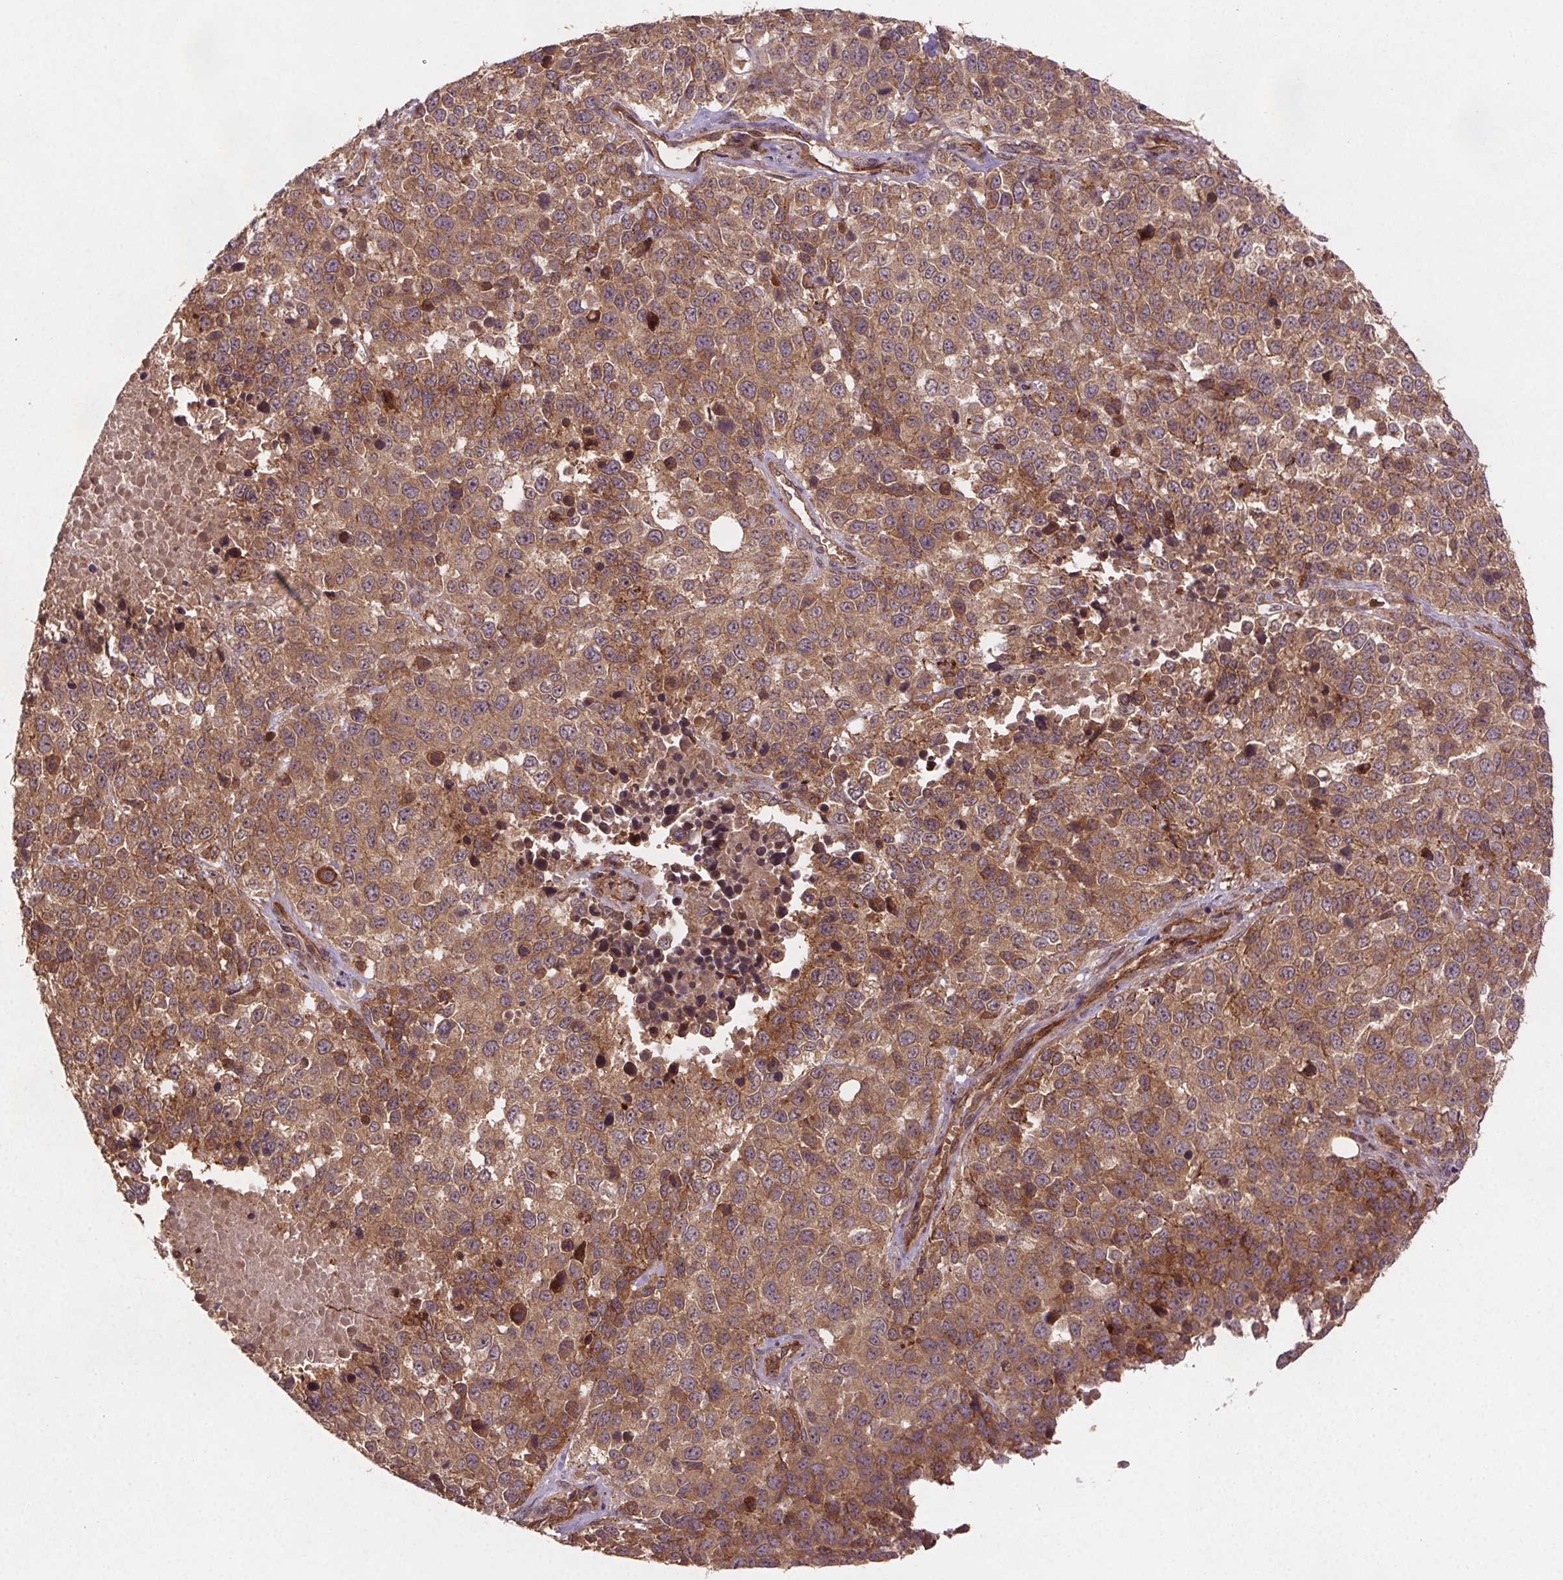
{"staining": {"intensity": "moderate", "quantity": ">75%", "location": "cytoplasmic/membranous"}, "tissue": "melanoma", "cell_type": "Tumor cells", "image_type": "cancer", "snomed": [{"axis": "morphology", "description": "Malignant melanoma, Metastatic site"}, {"axis": "topography", "description": "Skin"}], "caption": "A medium amount of moderate cytoplasmic/membranous positivity is identified in approximately >75% of tumor cells in malignant melanoma (metastatic site) tissue. (Brightfield microscopy of DAB IHC at high magnification).", "gene": "SEC14L2", "patient": {"sex": "male", "age": 84}}